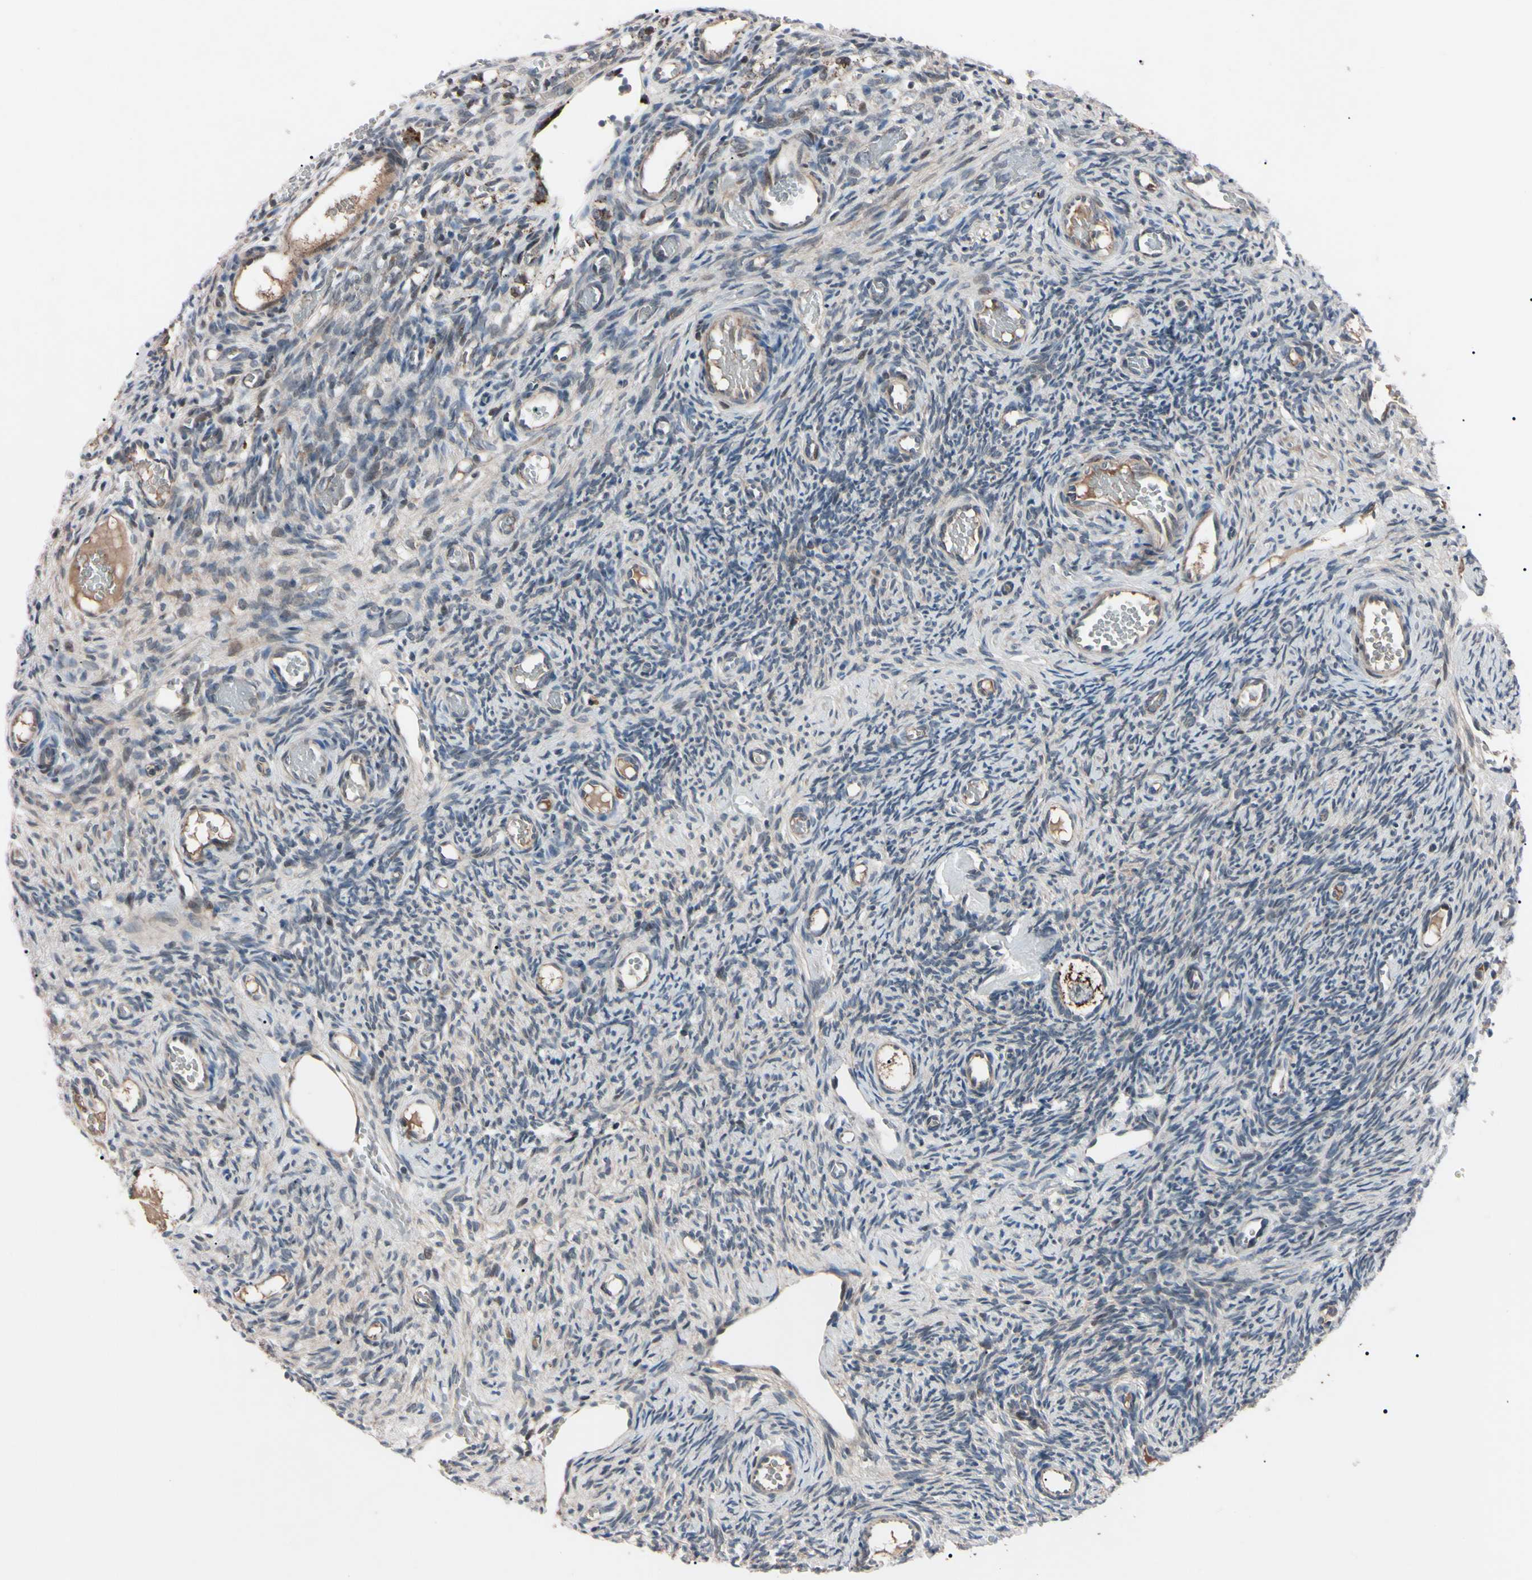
{"staining": {"intensity": "weak", "quantity": ">75%", "location": "cytoplasmic/membranous"}, "tissue": "ovary", "cell_type": "Follicle cells", "image_type": "normal", "snomed": [{"axis": "morphology", "description": "Normal tissue, NOS"}, {"axis": "topography", "description": "Ovary"}], "caption": "Immunohistochemical staining of unremarkable ovary displays >75% levels of weak cytoplasmic/membranous protein positivity in about >75% of follicle cells. (Stains: DAB (3,3'-diaminobenzidine) in brown, nuclei in blue, Microscopy: brightfield microscopy at high magnification).", "gene": "TNFRSF1A", "patient": {"sex": "female", "age": 35}}